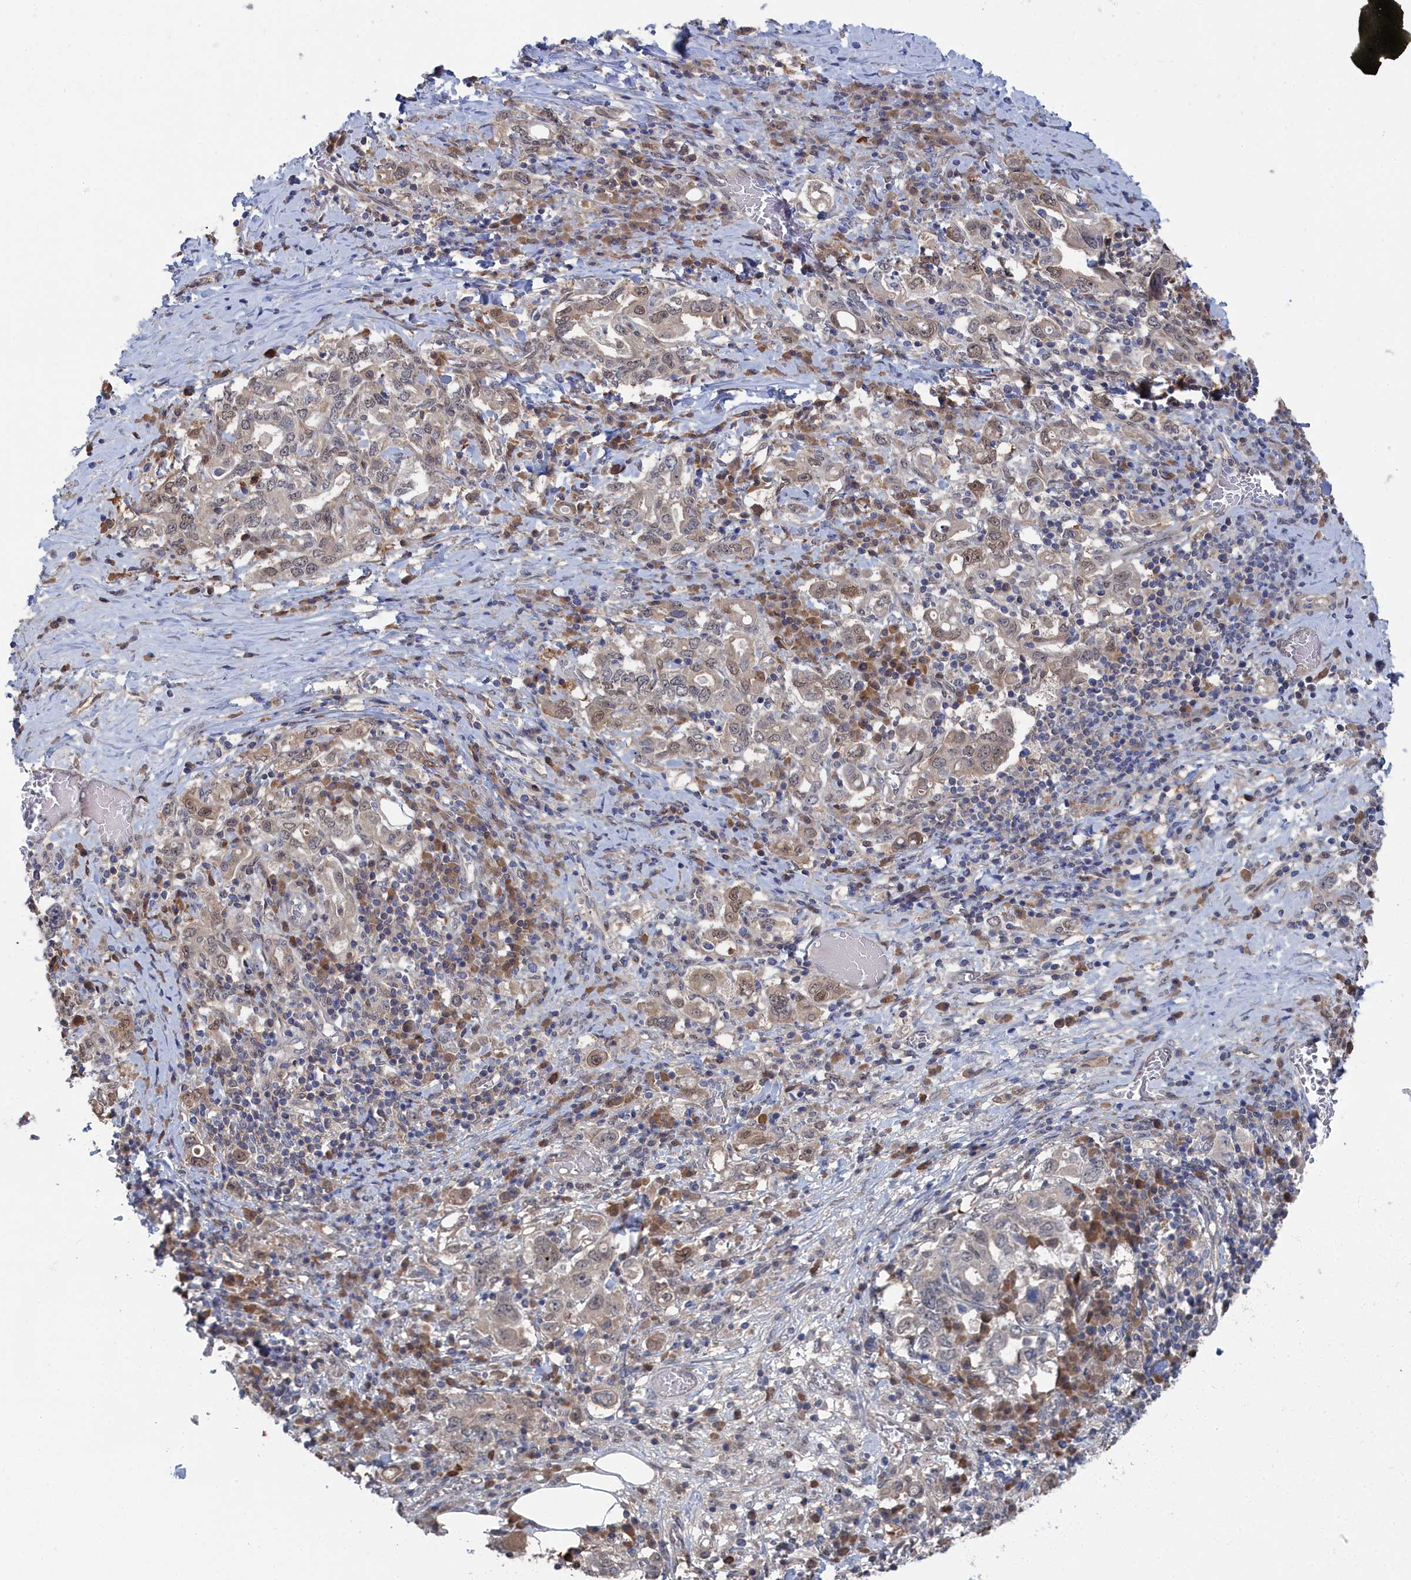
{"staining": {"intensity": "weak", "quantity": "25%-75%", "location": "nuclear"}, "tissue": "stomach cancer", "cell_type": "Tumor cells", "image_type": "cancer", "snomed": [{"axis": "morphology", "description": "Adenocarcinoma, NOS"}, {"axis": "topography", "description": "Stomach, upper"}, {"axis": "topography", "description": "Stomach"}], "caption": "This histopathology image exhibits stomach cancer stained with immunohistochemistry to label a protein in brown. The nuclear of tumor cells show weak positivity for the protein. Nuclei are counter-stained blue.", "gene": "IRGQ", "patient": {"sex": "male", "age": 62}}